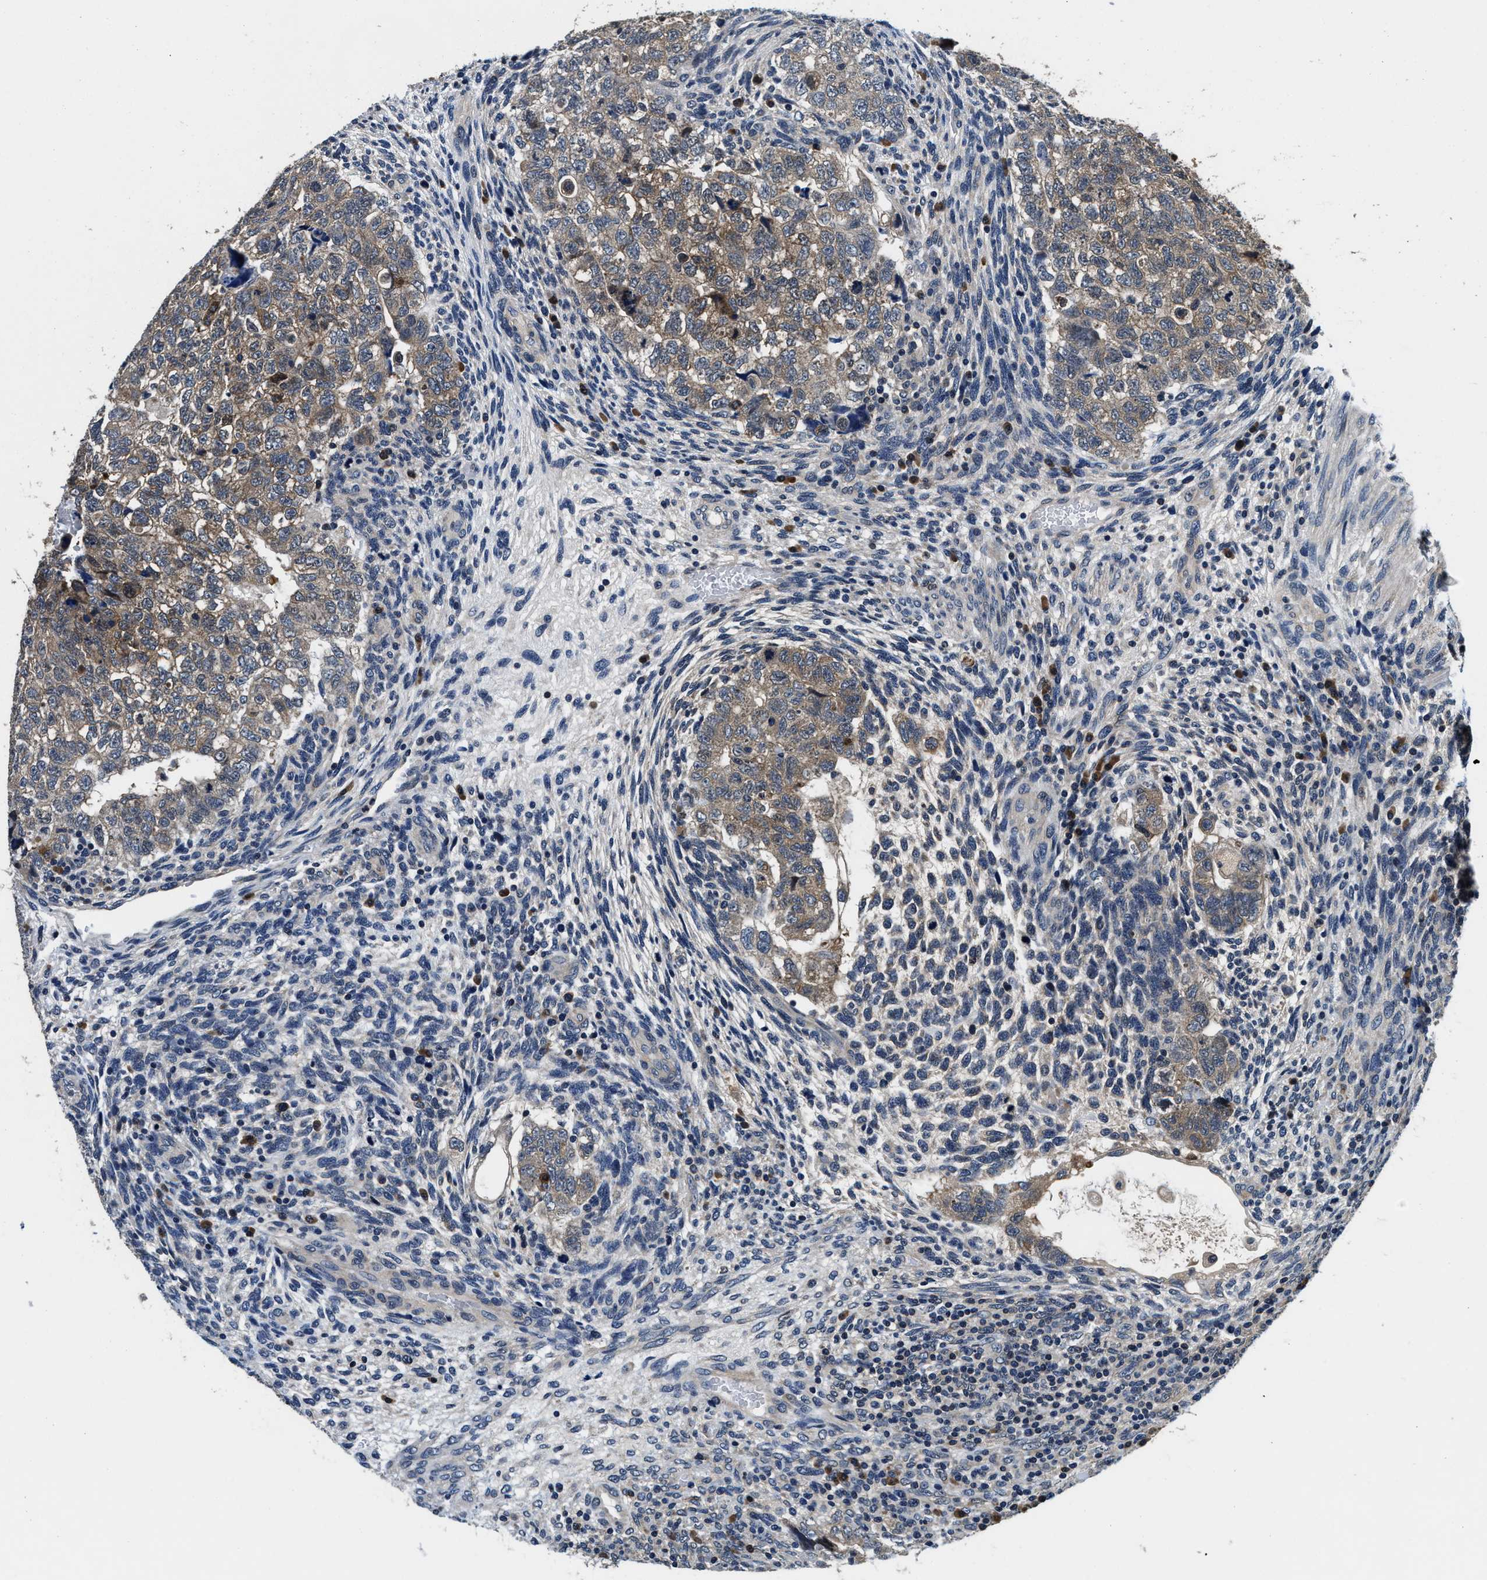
{"staining": {"intensity": "moderate", "quantity": ">75%", "location": "cytoplasmic/membranous"}, "tissue": "testis cancer", "cell_type": "Tumor cells", "image_type": "cancer", "snomed": [{"axis": "morphology", "description": "Carcinoma, Embryonal, NOS"}, {"axis": "topography", "description": "Testis"}], "caption": "This image demonstrates embryonal carcinoma (testis) stained with immunohistochemistry (IHC) to label a protein in brown. The cytoplasmic/membranous of tumor cells show moderate positivity for the protein. Nuclei are counter-stained blue.", "gene": "PHPT1", "patient": {"sex": "male", "age": 36}}